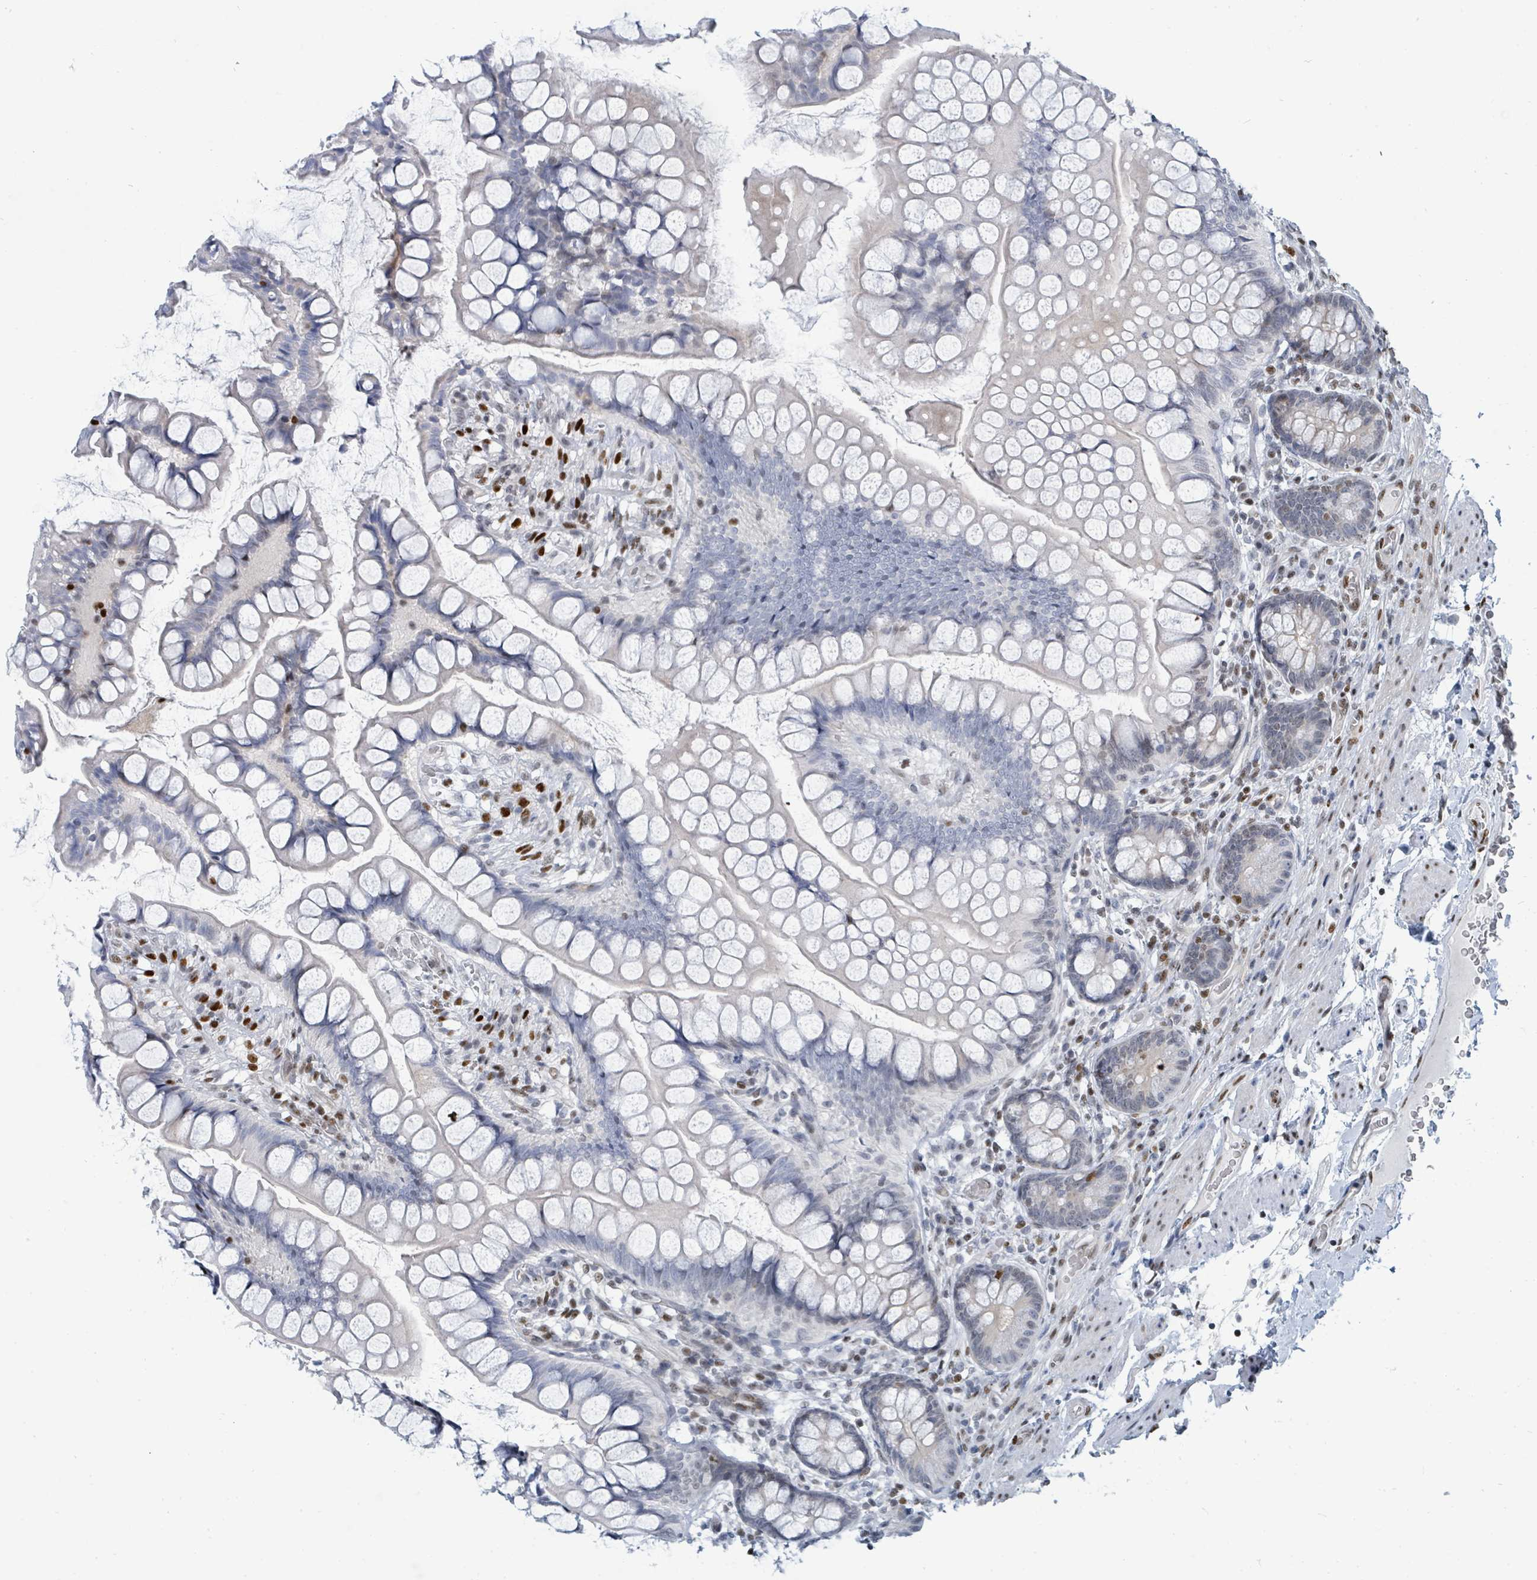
{"staining": {"intensity": "negative", "quantity": "none", "location": "none"}, "tissue": "small intestine", "cell_type": "Glandular cells", "image_type": "normal", "snomed": [{"axis": "morphology", "description": "Normal tissue, NOS"}, {"axis": "topography", "description": "Small intestine"}], "caption": "Immunohistochemistry (IHC) image of unremarkable small intestine stained for a protein (brown), which exhibits no staining in glandular cells.", "gene": "SUMO2", "patient": {"sex": "male", "age": 70}}